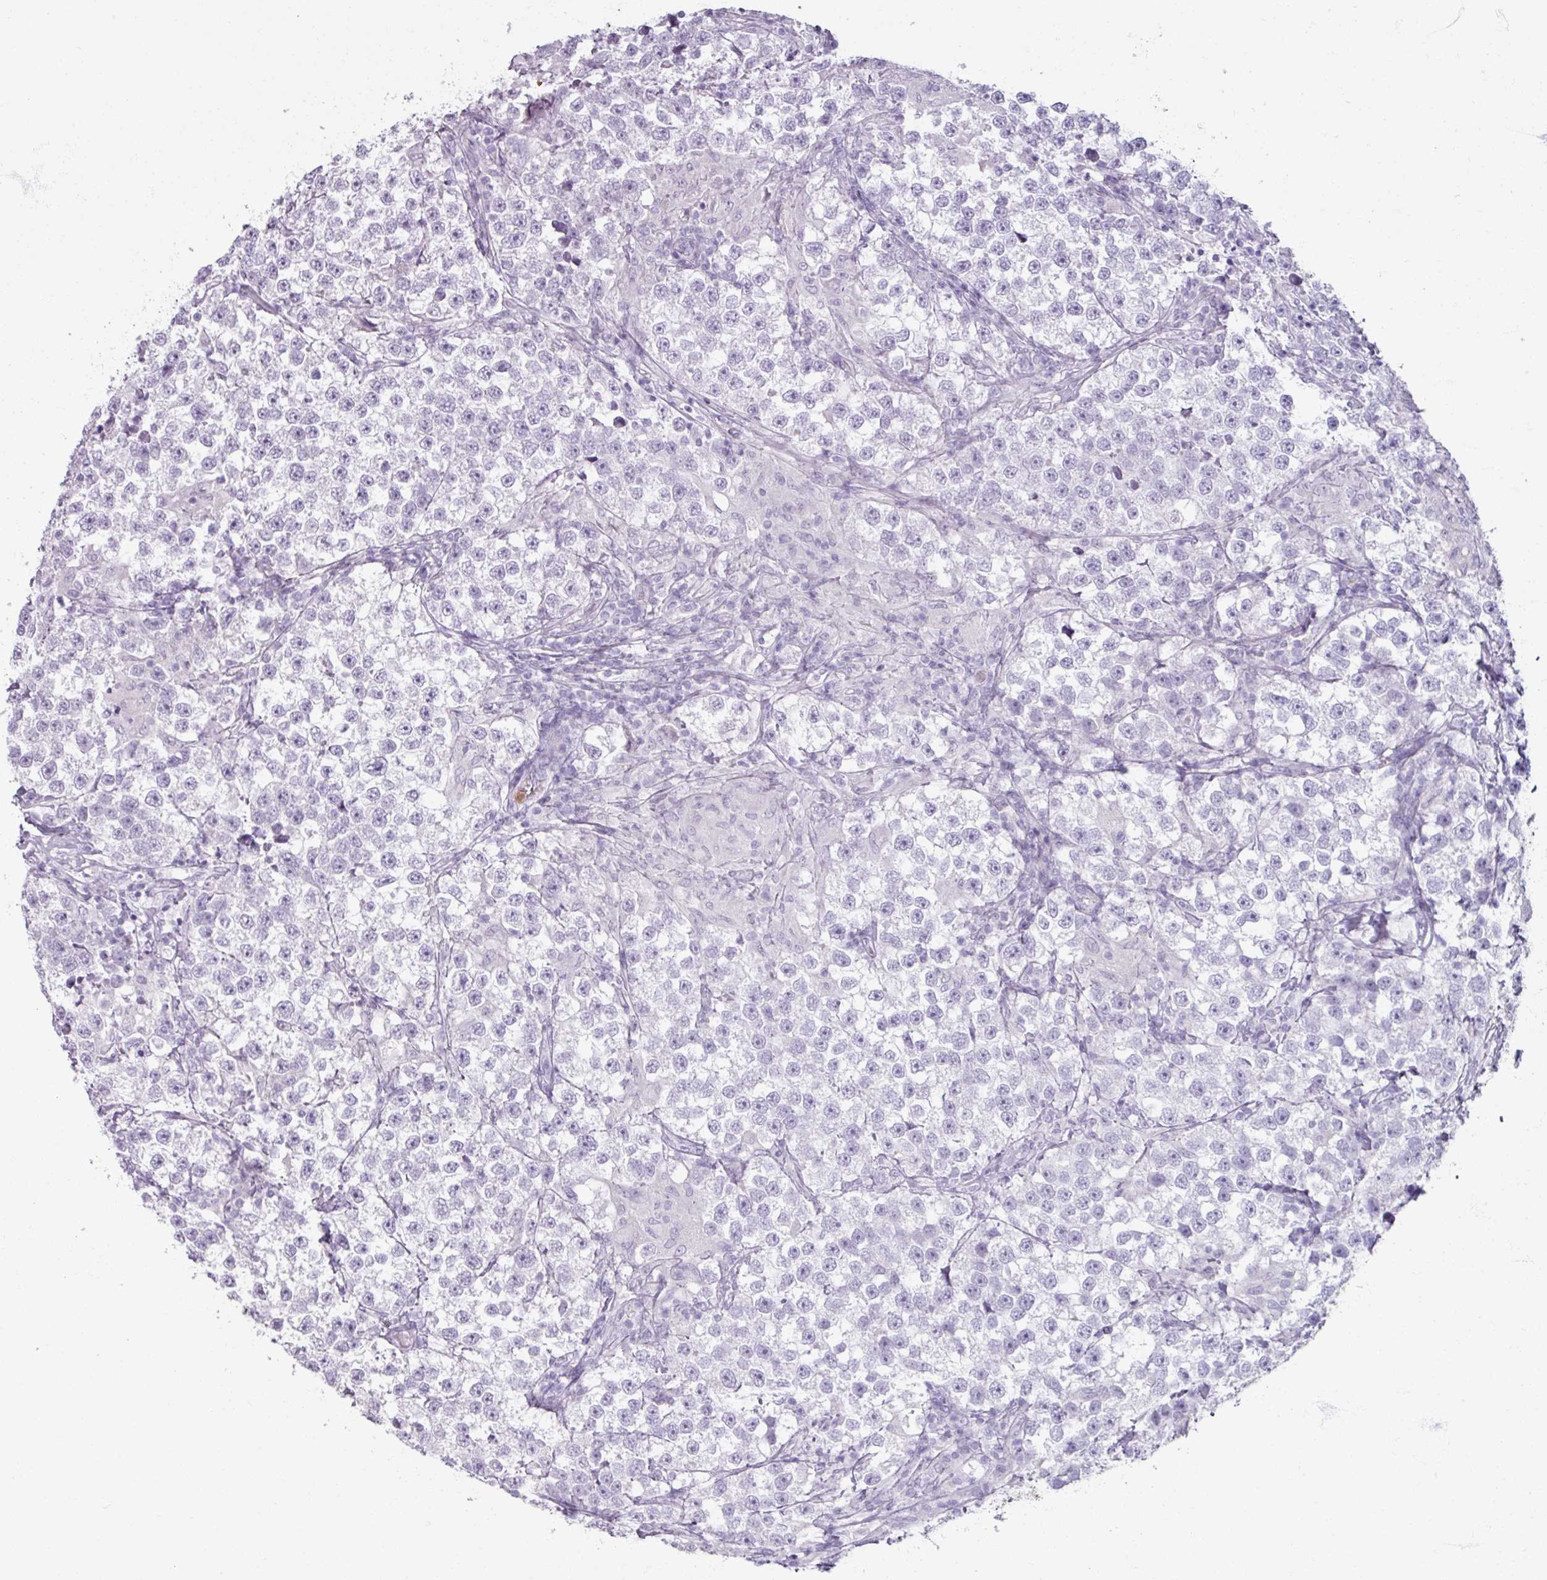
{"staining": {"intensity": "negative", "quantity": "none", "location": "none"}, "tissue": "testis cancer", "cell_type": "Tumor cells", "image_type": "cancer", "snomed": [{"axis": "morphology", "description": "Seminoma, NOS"}, {"axis": "topography", "description": "Testis"}], "caption": "Immunohistochemical staining of testis cancer demonstrates no significant expression in tumor cells. The staining was performed using DAB (3,3'-diaminobenzidine) to visualize the protein expression in brown, while the nuclei were stained in blue with hematoxylin (Magnification: 20x).", "gene": "ARG1", "patient": {"sex": "male", "age": 46}}